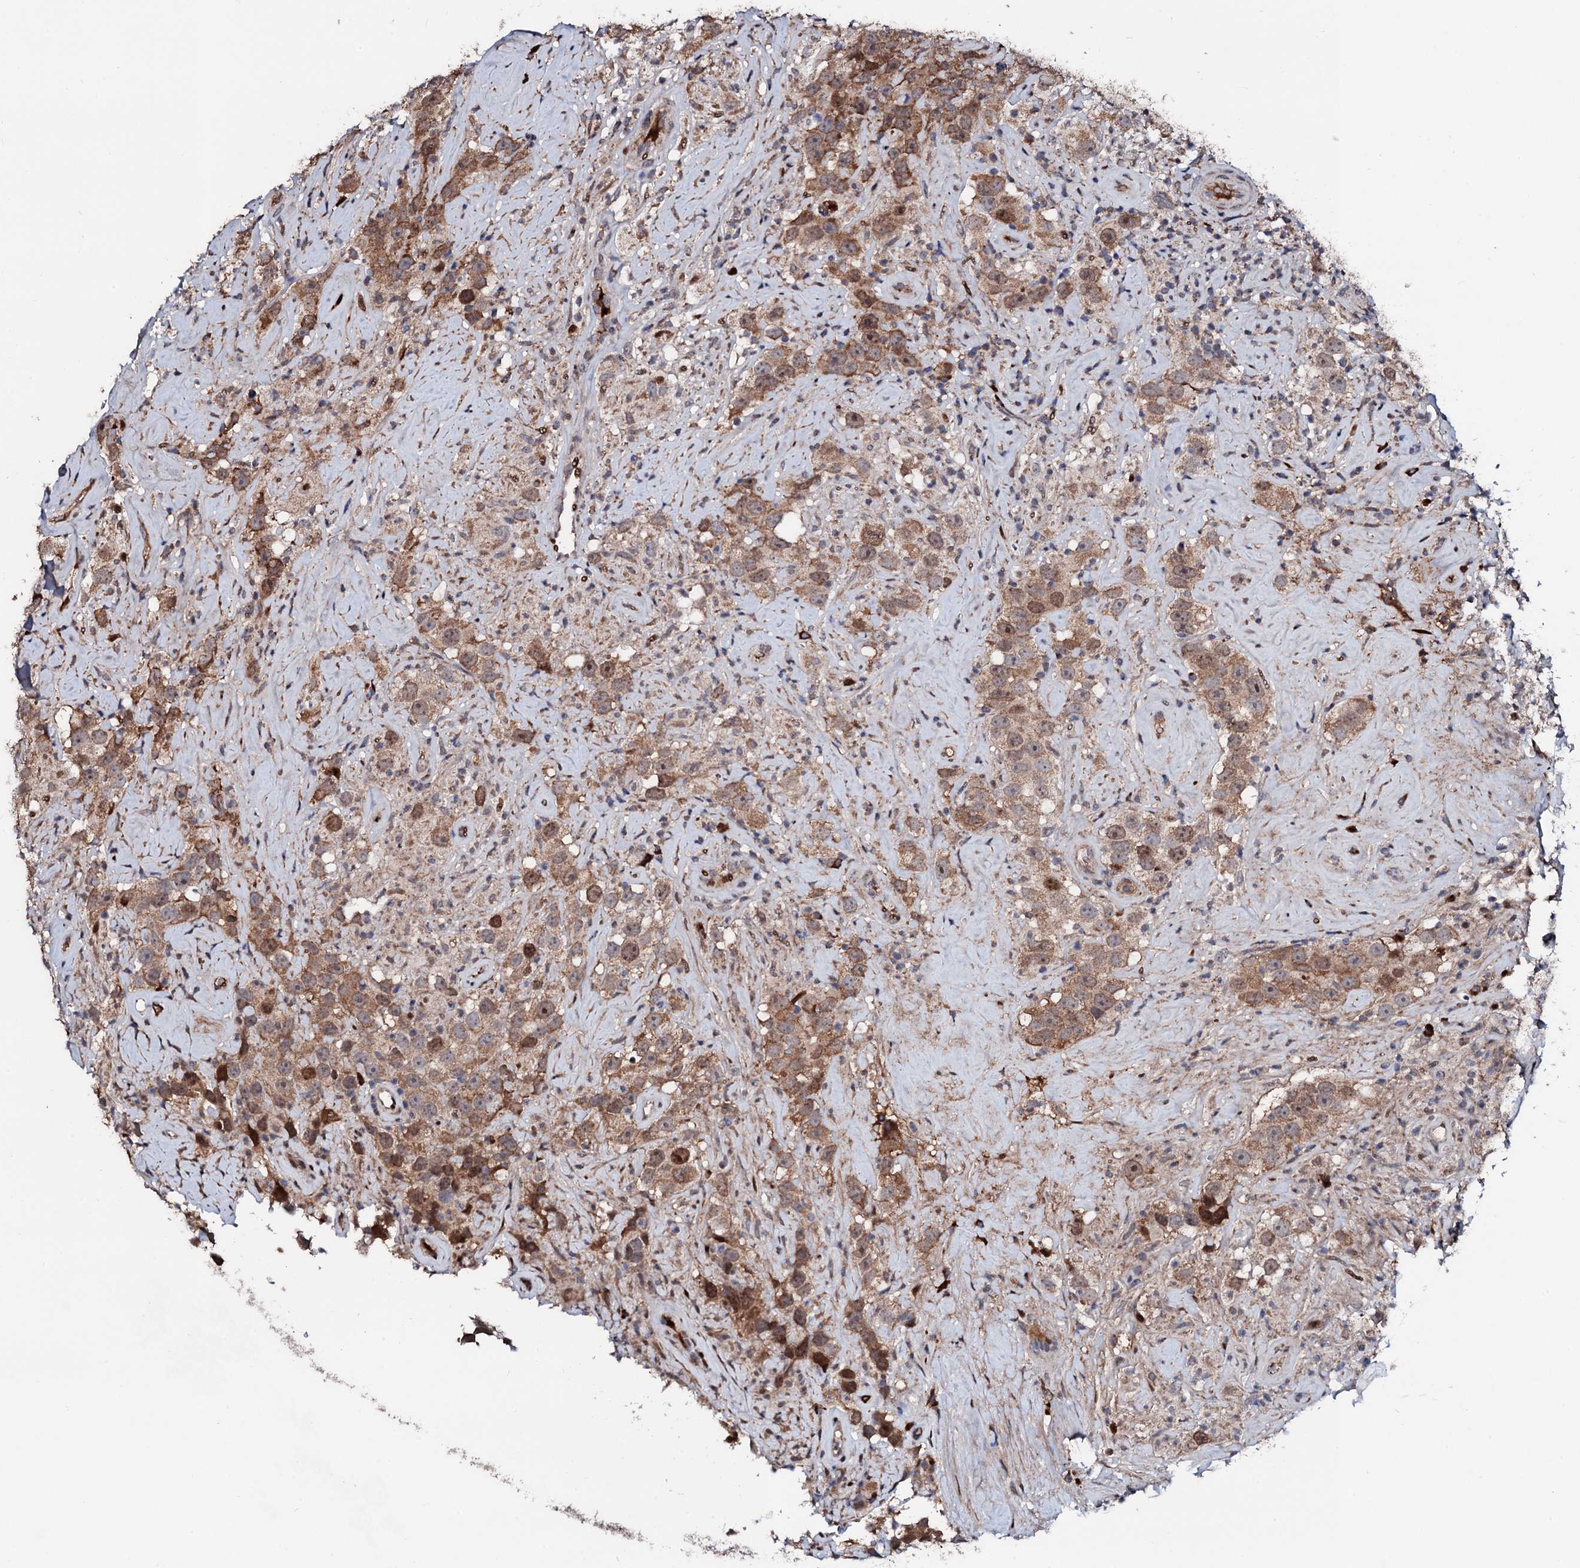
{"staining": {"intensity": "moderate", "quantity": ">75%", "location": "cytoplasmic/membranous,nuclear"}, "tissue": "testis cancer", "cell_type": "Tumor cells", "image_type": "cancer", "snomed": [{"axis": "morphology", "description": "Seminoma, NOS"}, {"axis": "topography", "description": "Testis"}], "caption": "Immunohistochemistry (IHC) (DAB) staining of seminoma (testis) reveals moderate cytoplasmic/membranous and nuclear protein positivity in approximately >75% of tumor cells.", "gene": "KIF18A", "patient": {"sex": "male", "age": 49}}